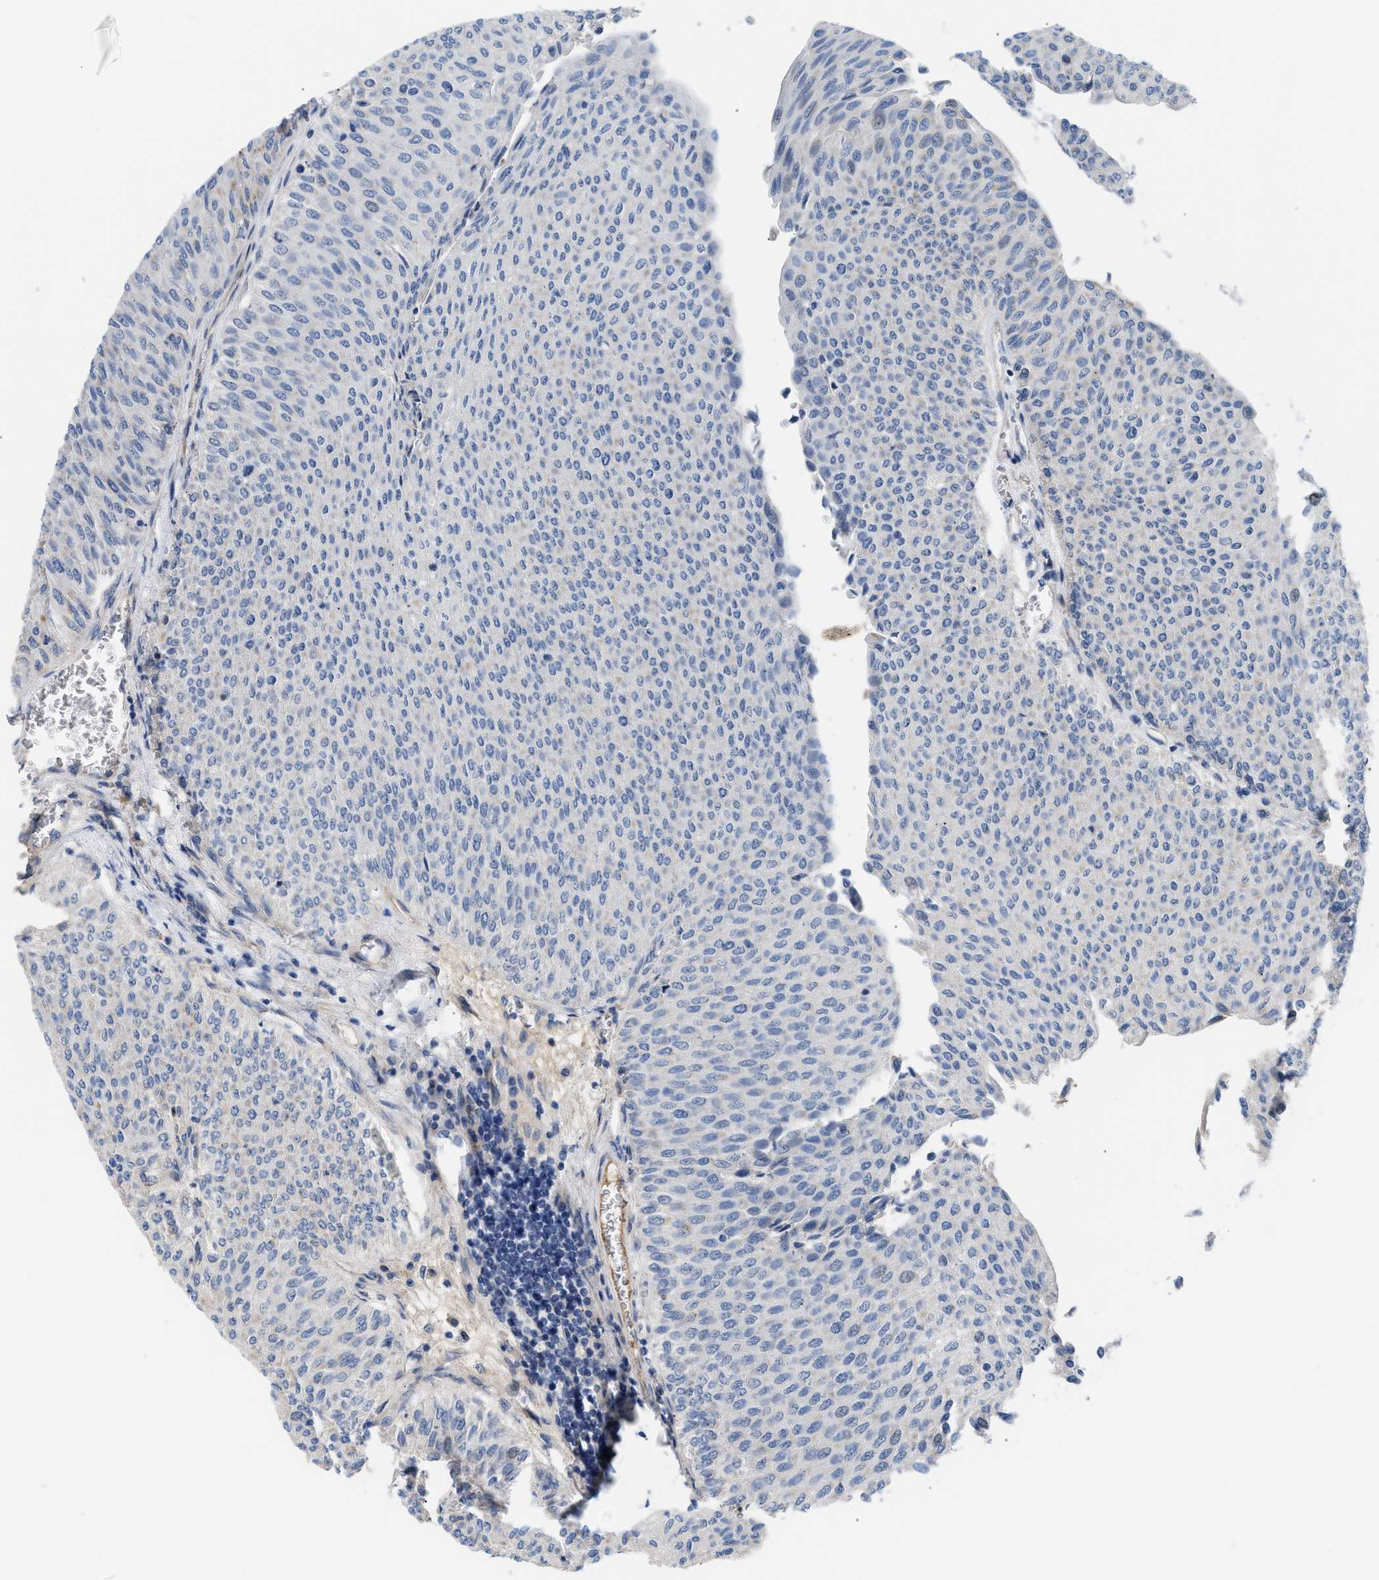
{"staining": {"intensity": "negative", "quantity": "none", "location": "none"}, "tissue": "urothelial cancer", "cell_type": "Tumor cells", "image_type": "cancer", "snomed": [{"axis": "morphology", "description": "Urothelial carcinoma, Low grade"}, {"axis": "topography", "description": "Urinary bladder"}], "caption": "Low-grade urothelial carcinoma stained for a protein using immunohistochemistry displays no staining tumor cells.", "gene": "TFPI", "patient": {"sex": "male", "age": 78}}